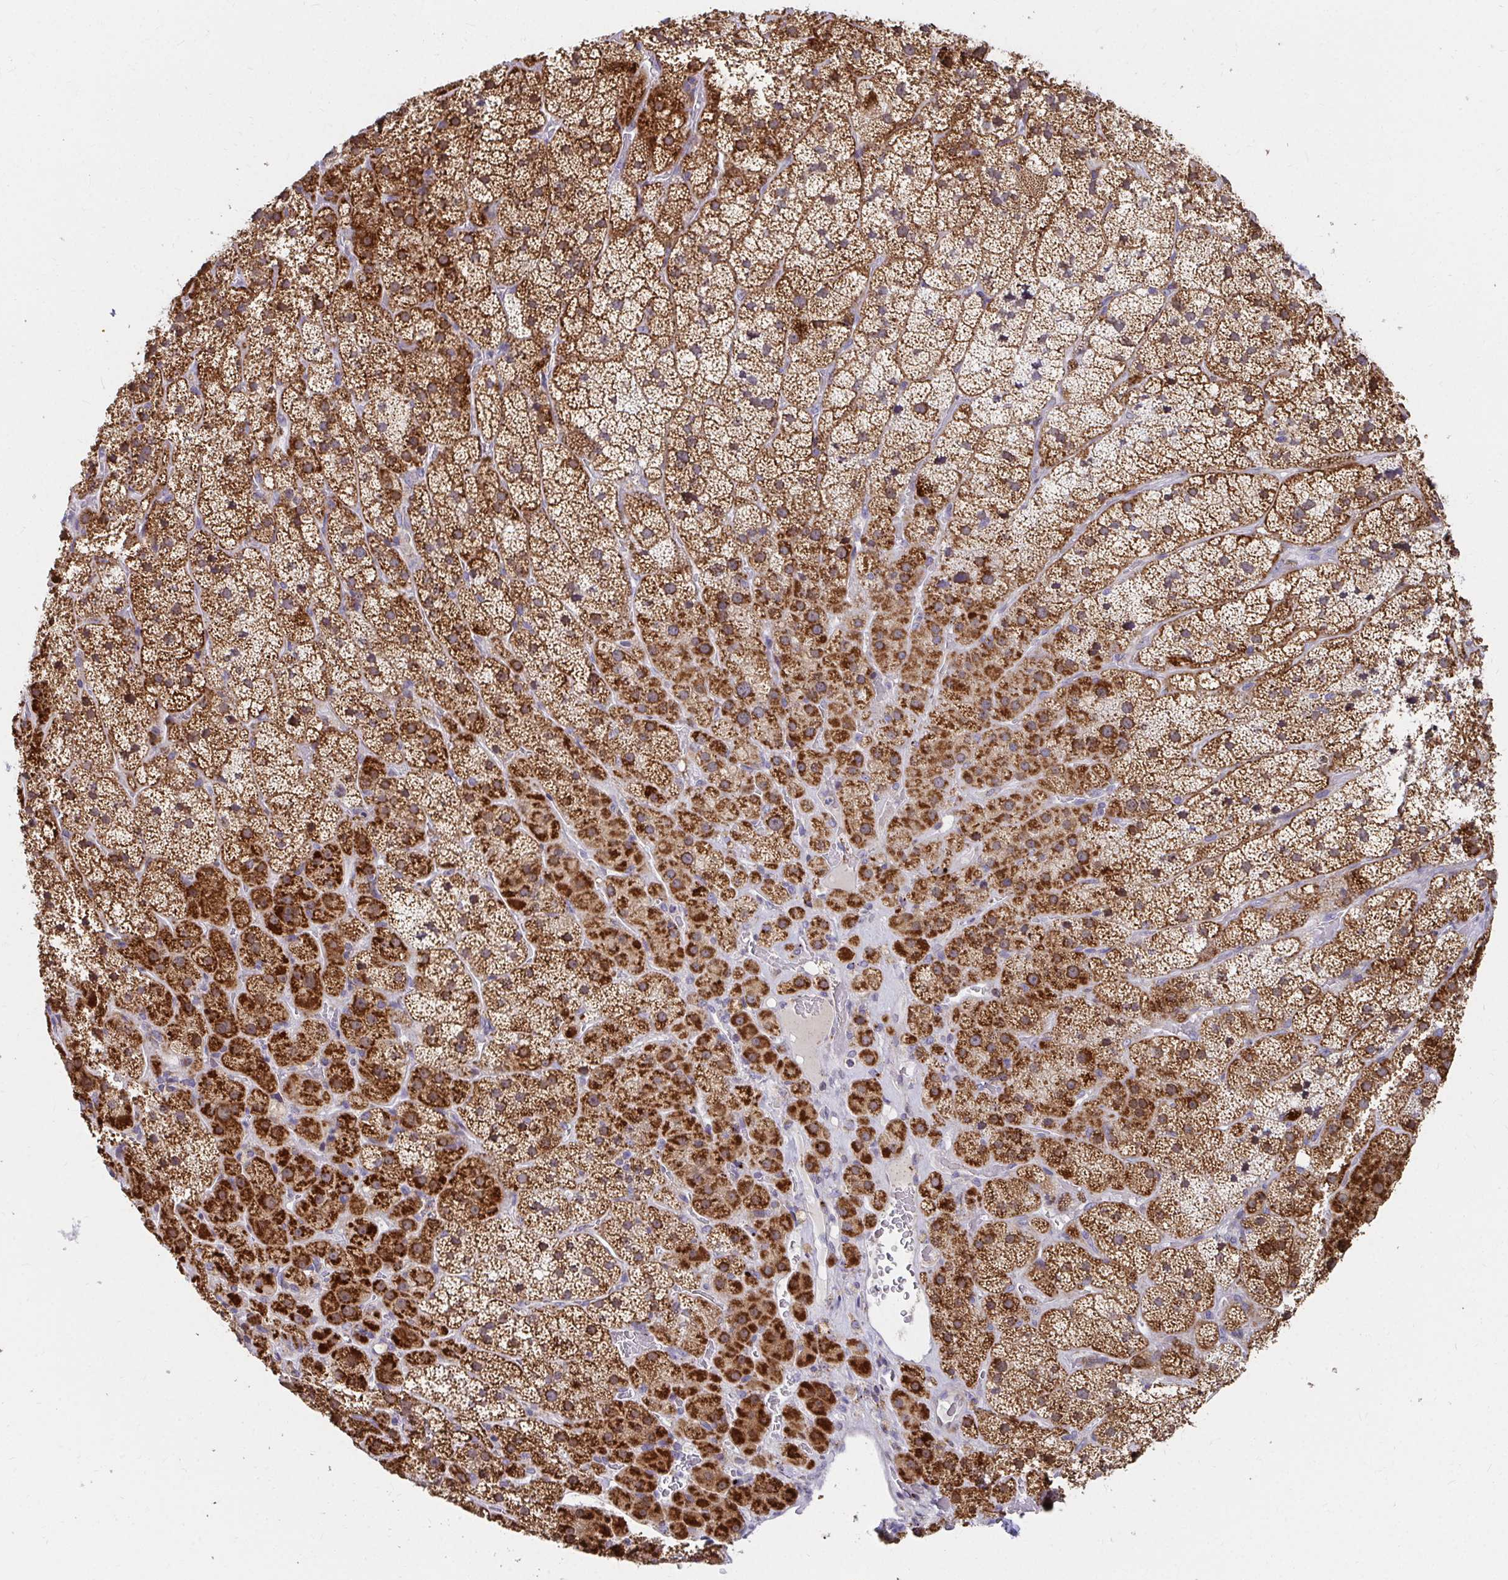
{"staining": {"intensity": "strong", "quantity": ">75%", "location": "cytoplasmic/membranous"}, "tissue": "adrenal gland", "cell_type": "Glandular cells", "image_type": "normal", "snomed": [{"axis": "morphology", "description": "Normal tissue, NOS"}, {"axis": "topography", "description": "Adrenal gland"}], "caption": "Immunohistochemical staining of unremarkable adrenal gland reveals >75% levels of strong cytoplasmic/membranous protein expression in about >75% of glandular cells. (DAB (3,3'-diaminobenzidine) IHC with brightfield microscopy, high magnification).", "gene": "EXOC5", "patient": {"sex": "male", "age": 57}}